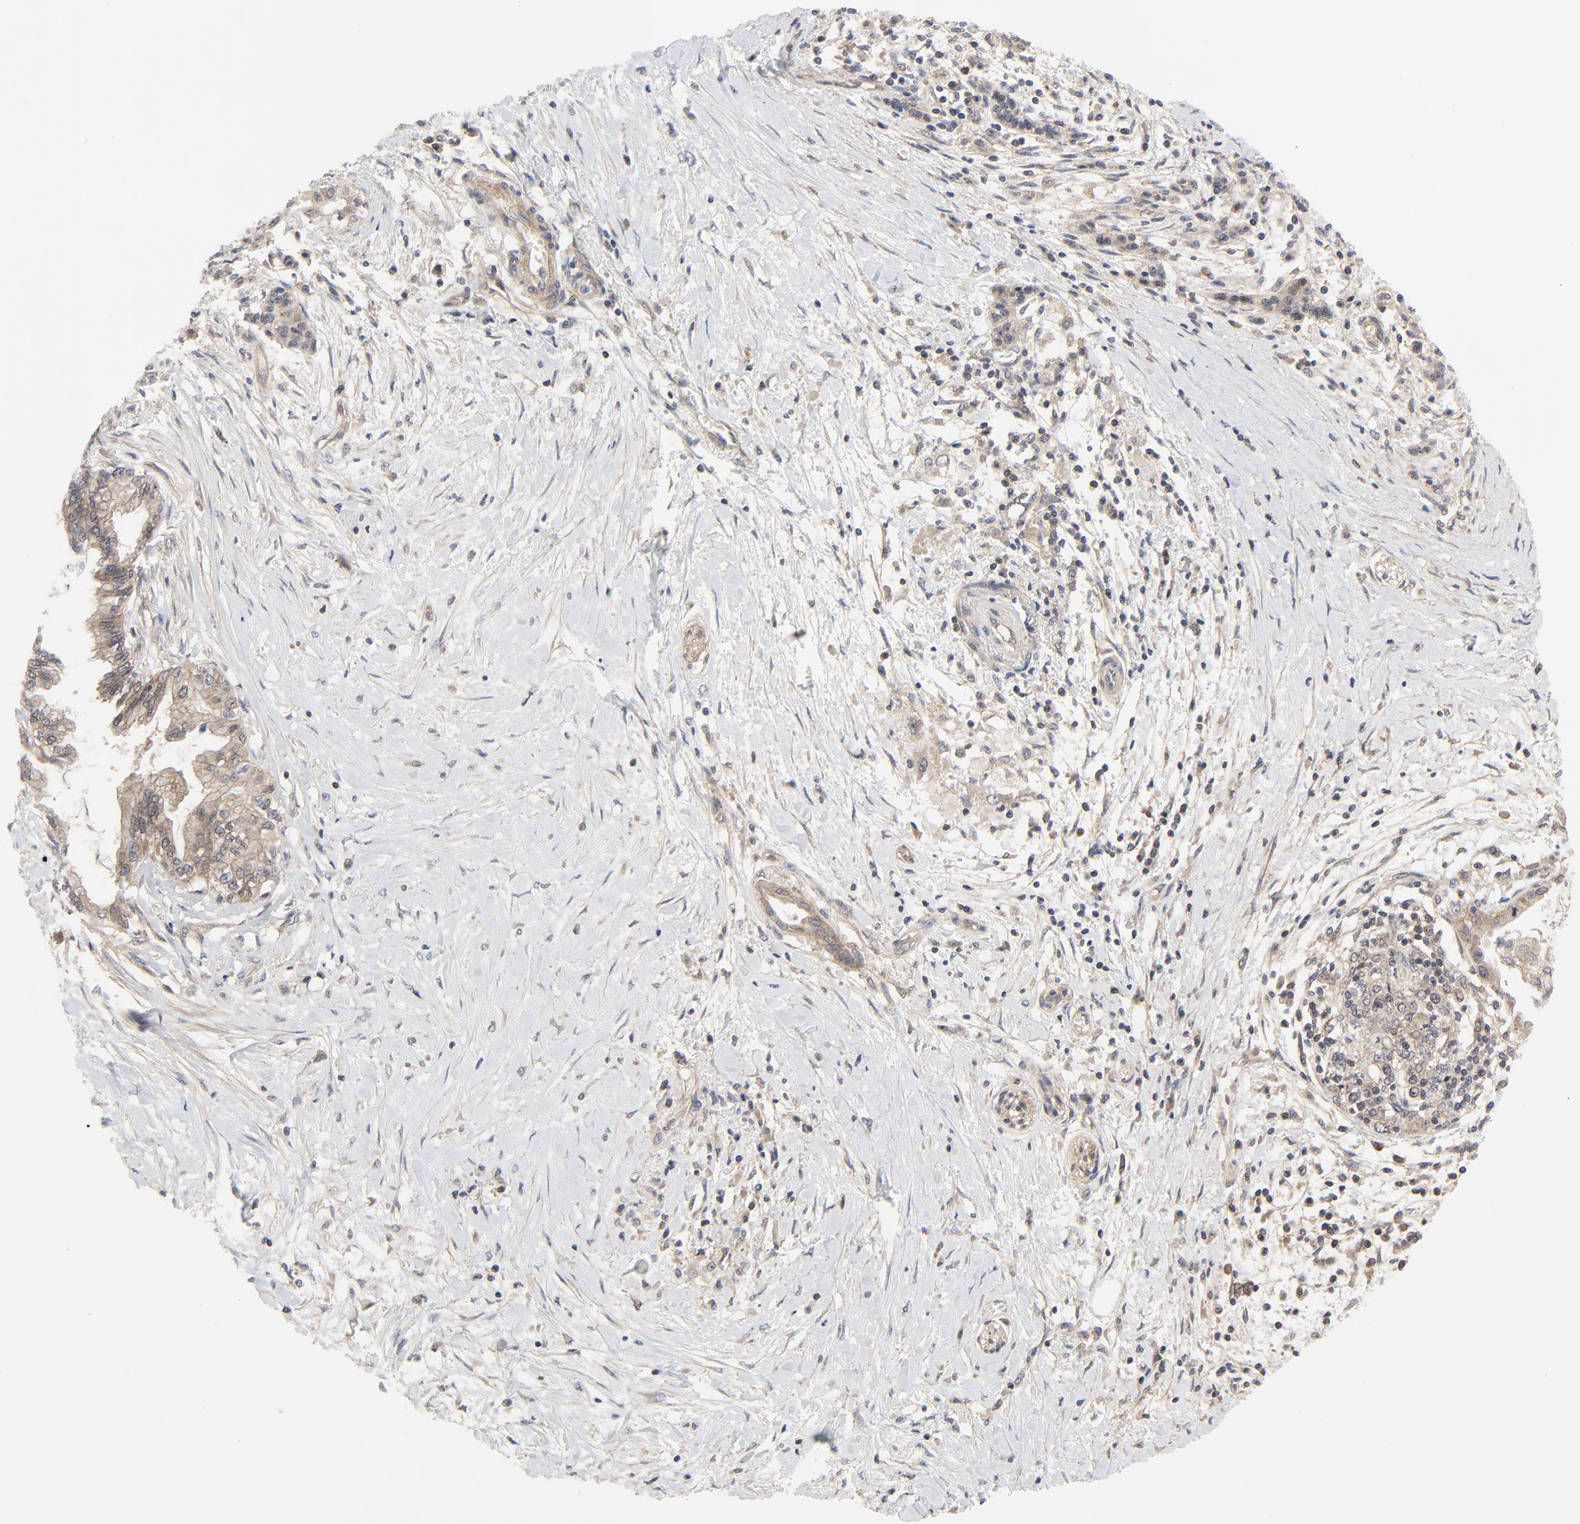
{"staining": {"intensity": "weak", "quantity": ">75%", "location": "cytoplasmic/membranous"}, "tissue": "pancreatic cancer", "cell_type": "Tumor cells", "image_type": "cancer", "snomed": [{"axis": "morphology", "description": "Adenocarcinoma, NOS"}, {"axis": "topography", "description": "Pancreas"}], "caption": "Immunohistochemical staining of pancreatic adenocarcinoma exhibits low levels of weak cytoplasmic/membranous positivity in approximately >75% of tumor cells. The staining was performed using DAB, with brown indicating positive protein expression. Nuclei are stained blue with hematoxylin.", "gene": "MAP2K7", "patient": {"sex": "female", "age": 64}}